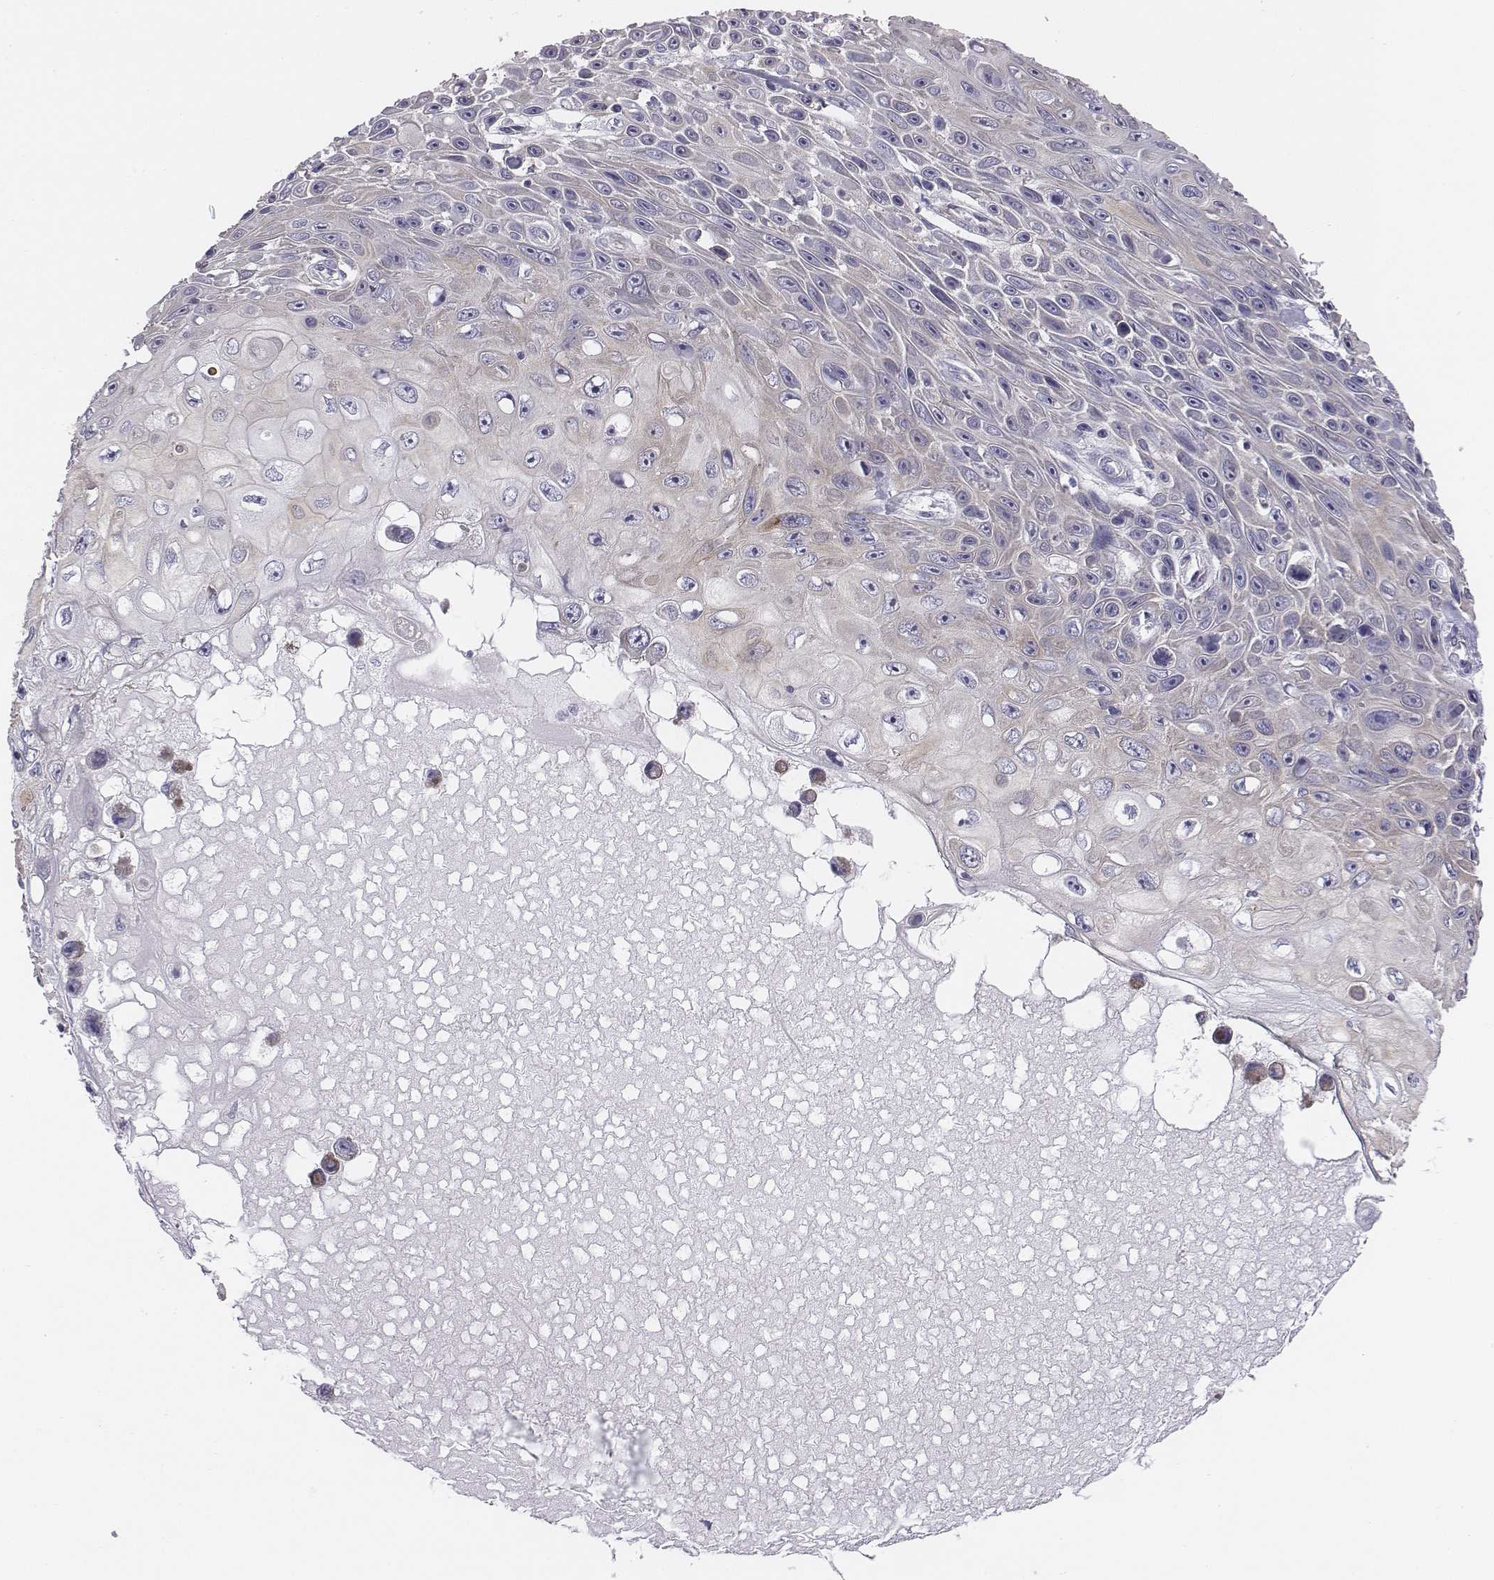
{"staining": {"intensity": "weak", "quantity": "<25%", "location": "cytoplasmic/membranous"}, "tissue": "skin cancer", "cell_type": "Tumor cells", "image_type": "cancer", "snomed": [{"axis": "morphology", "description": "Squamous cell carcinoma, NOS"}, {"axis": "topography", "description": "Skin"}], "caption": "This is a histopathology image of IHC staining of skin cancer, which shows no staining in tumor cells.", "gene": "CHST14", "patient": {"sex": "male", "age": 82}}